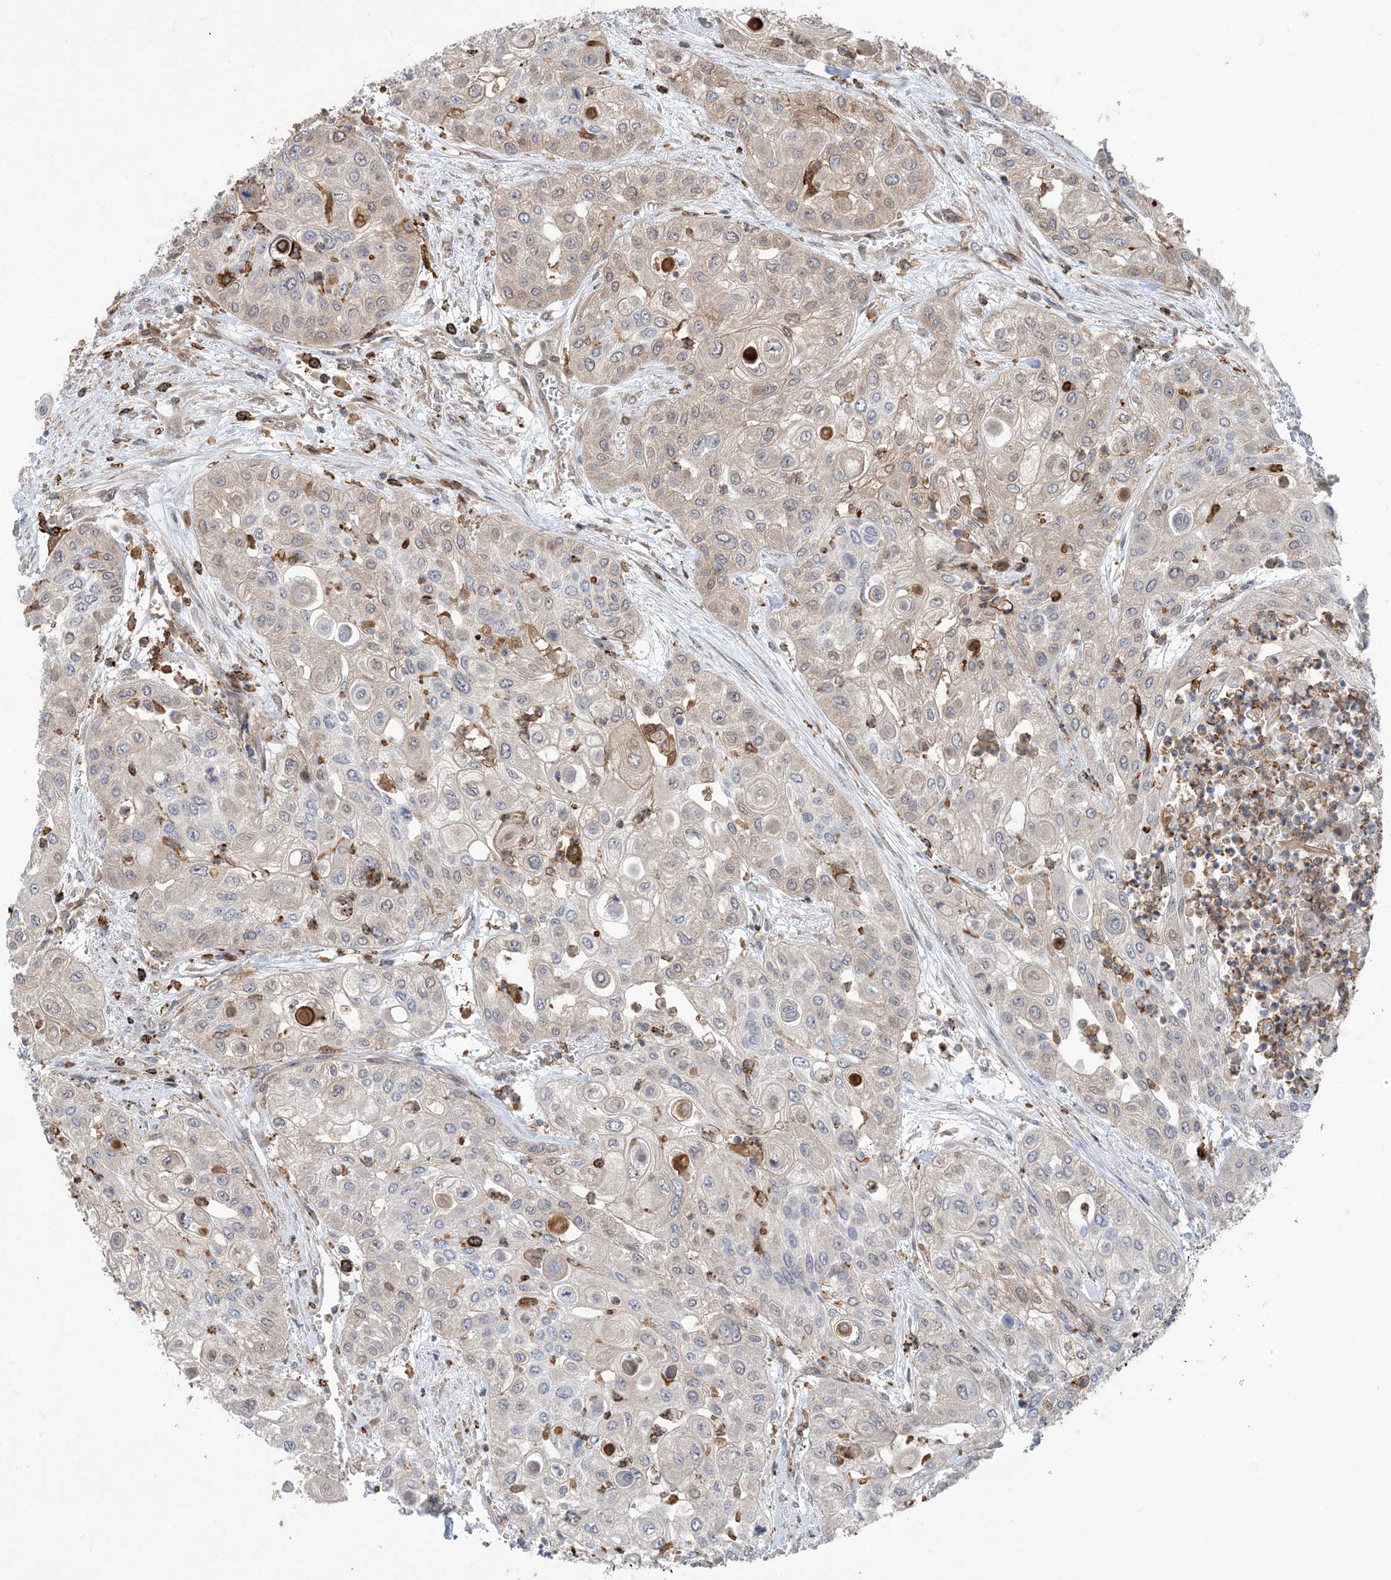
{"staining": {"intensity": "negative", "quantity": "none", "location": "none"}, "tissue": "urothelial cancer", "cell_type": "Tumor cells", "image_type": "cancer", "snomed": [{"axis": "morphology", "description": "Urothelial carcinoma, High grade"}, {"axis": "topography", "description": "Urinary bladder"}], "caption": "DAB (3,3'-diaminobenzidine) immunohistochemical staining of human urothelial cancer demonstrates no significant staining in tumor cells.", "gene": "HS1BP3", "patient": {"sex": "female", "age": 79}}